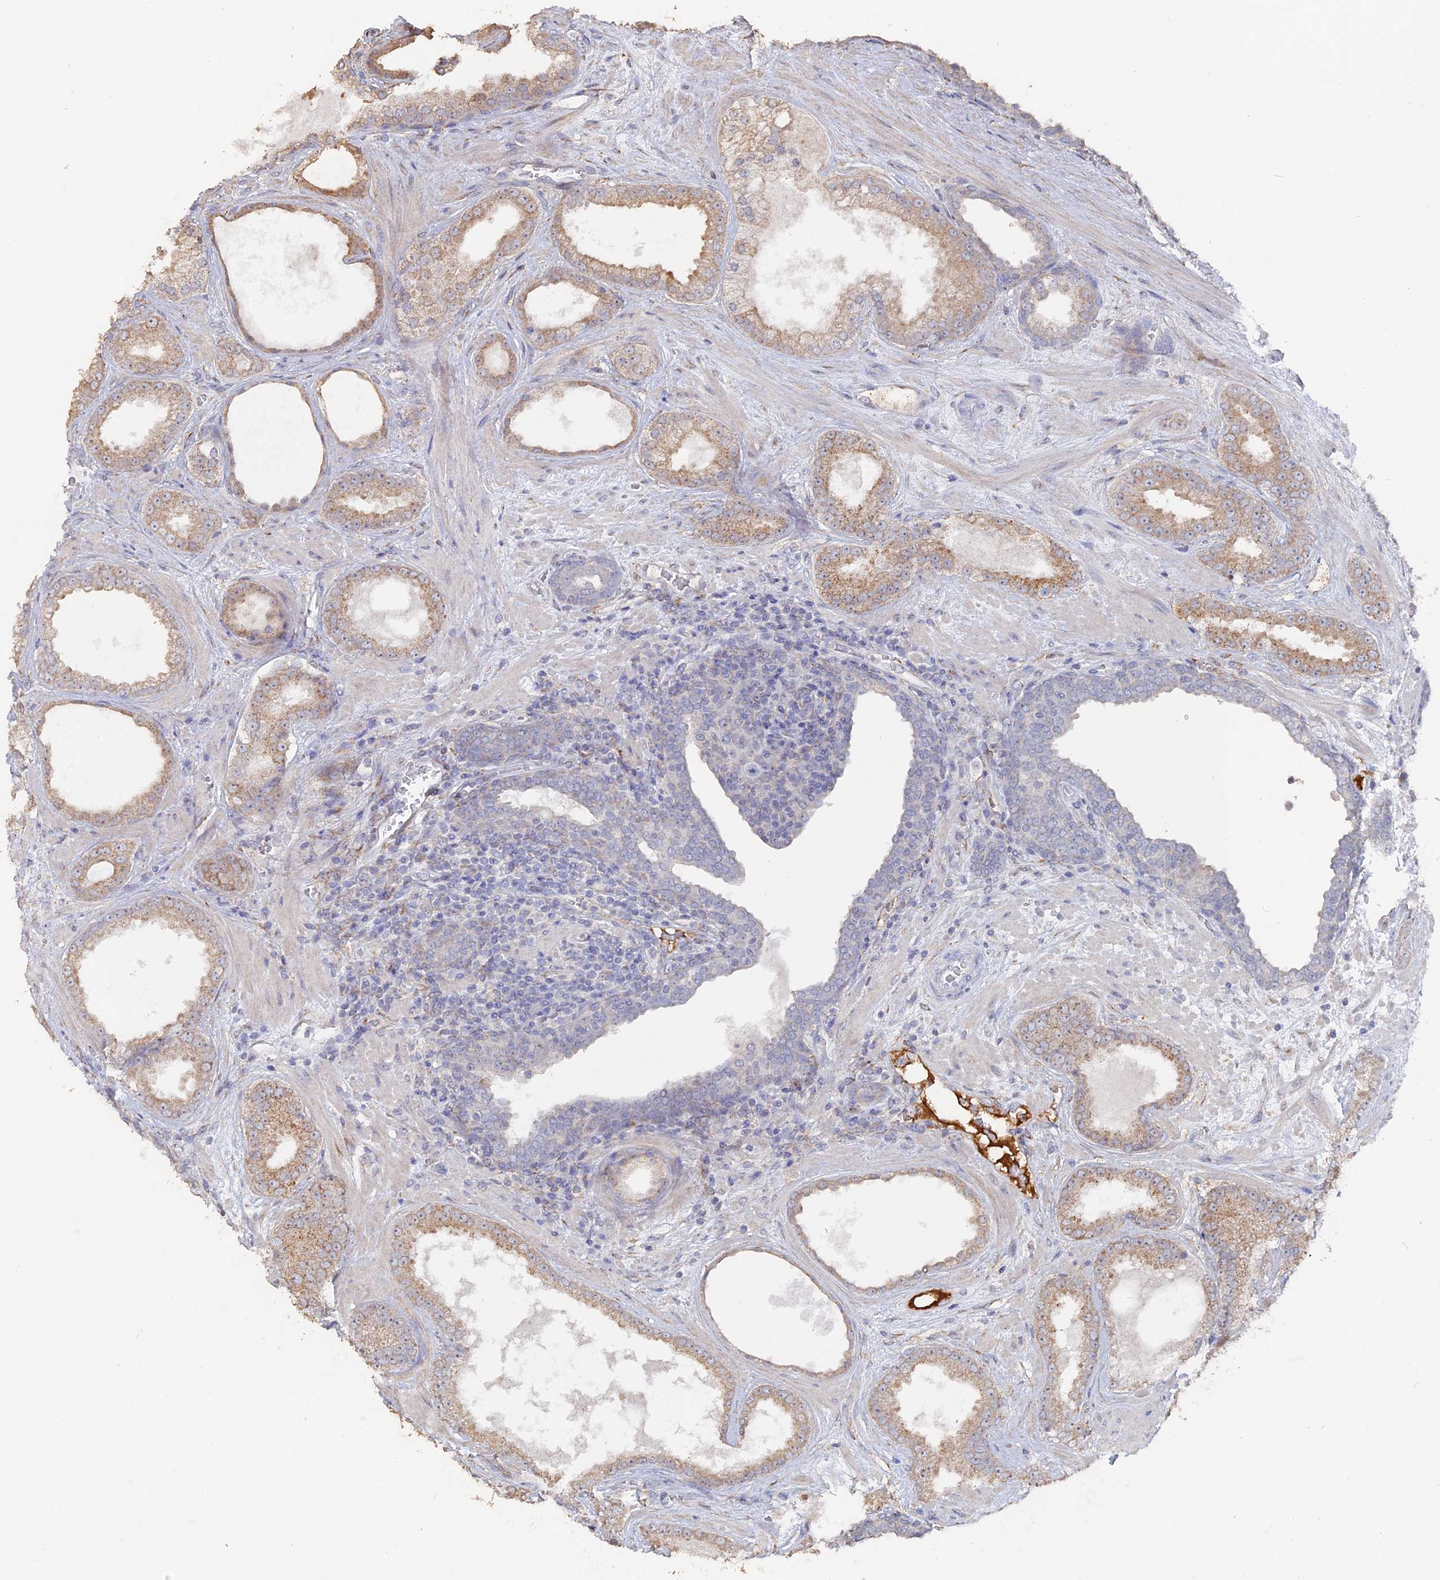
{"staining": {"intensity": "weak", "quantity": "25%-75%", "location": "cytoplasmic/membranous"}, "tissue": "prostate cancer", "cell_type": "Tumor cells", "image_type": "cancer", "snomed": [{"axis": "morphology", "description": "Adenocarcinoma, Low grade"}, {"axis": "topography", "description": "Prostate"}], "caption": "Protein staining demonstrates weak cytoplasmic/membranous positivity in approximately 25%-75% of tumor cells in prostate cancer (low-grade adenocarcinoma).", "gene": "SEMG2", "patient": {"sex": "male", "age": 57}}